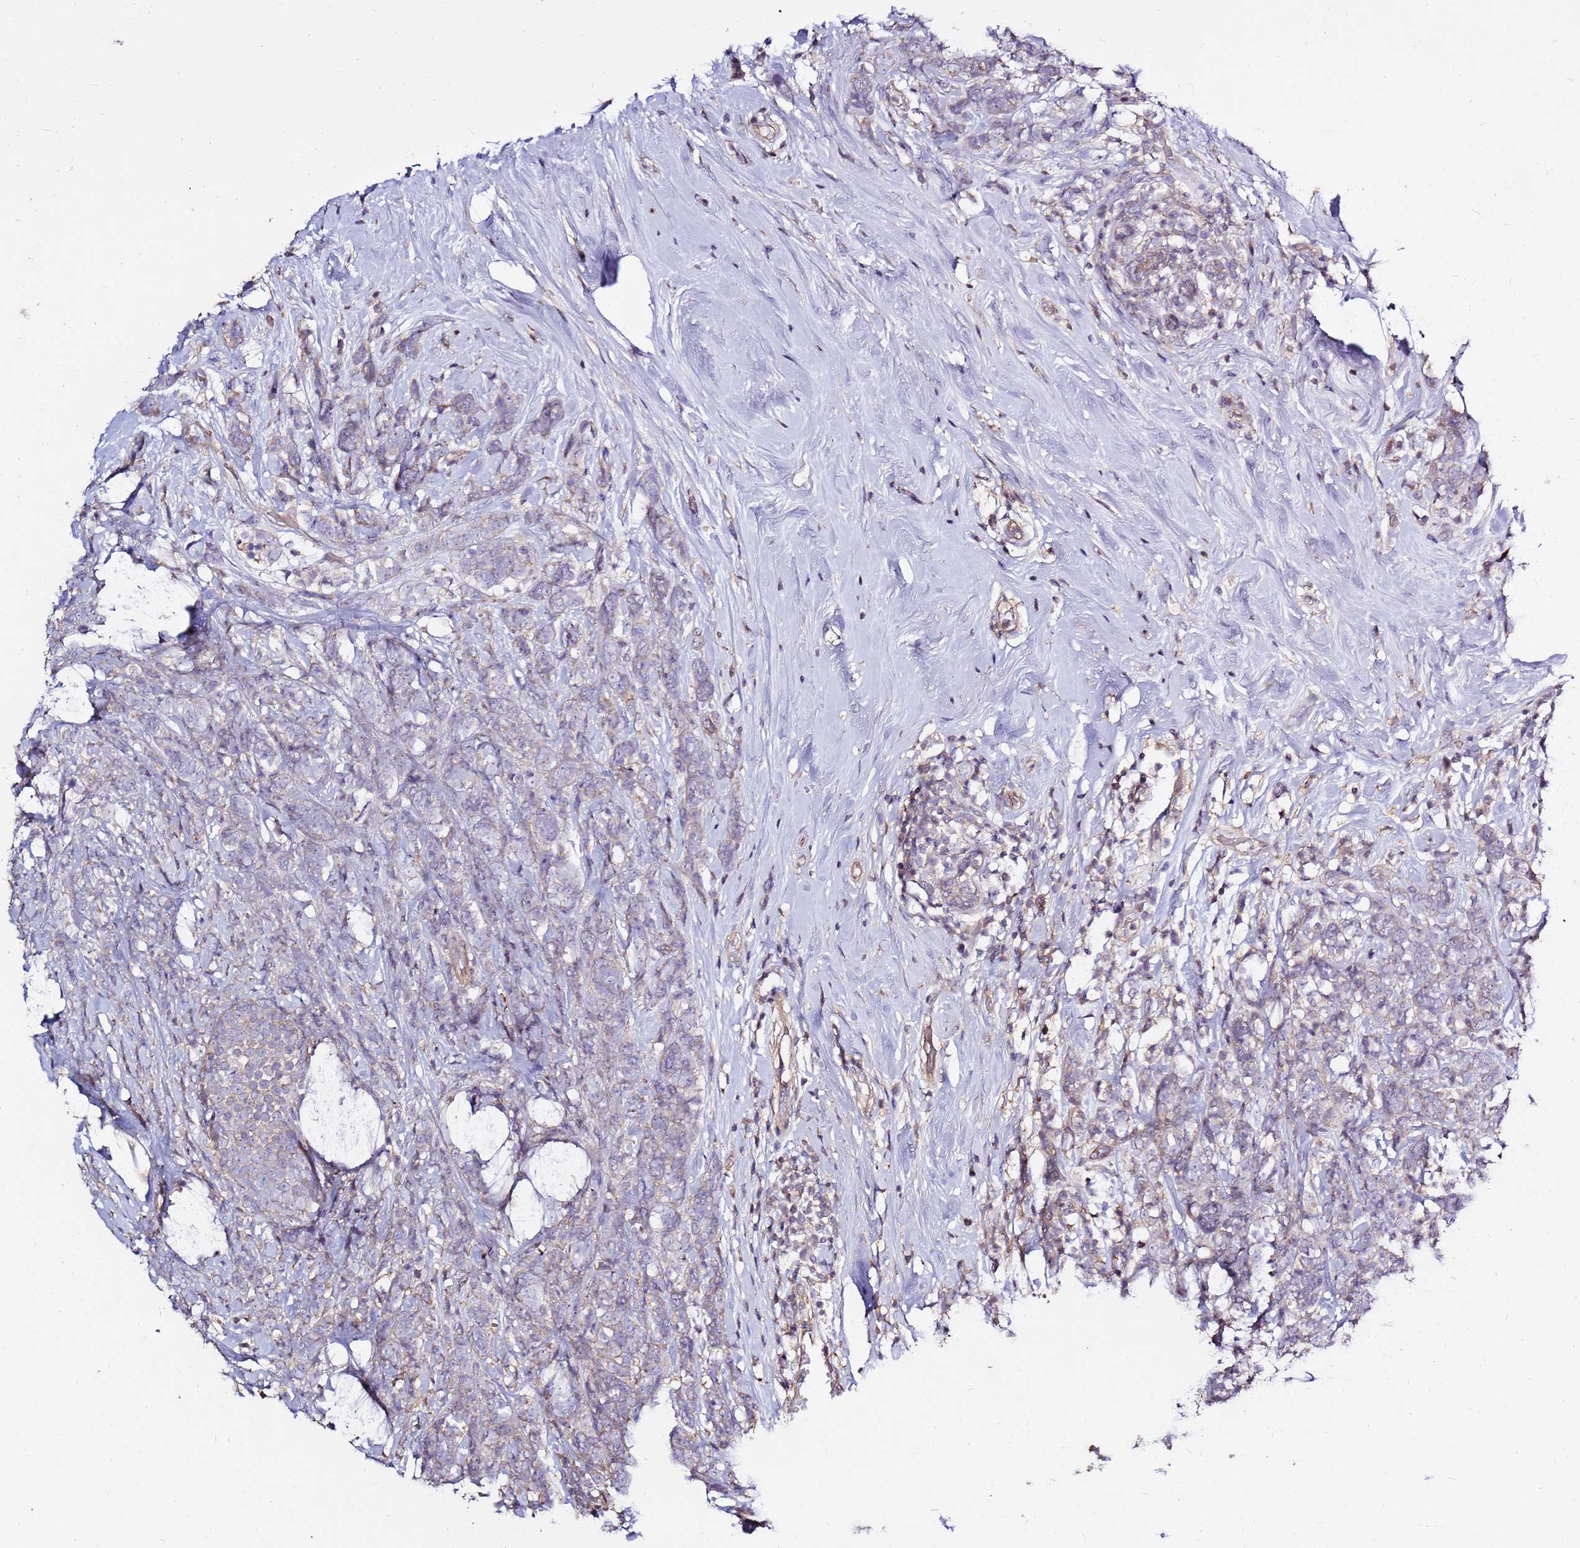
{"staining": {"intensity": "negative", "quantity": "none", "location": "none"}, "tissue": "breast cancer", "cell_type": "Tumor cells", "image_type": "cancer", "snomed": [{"axis": "morphology", "description": "Lobular carcinoma"}, {"axis": "topography", "description": "Breast"}], "caption": "High magnification brightfield microscopy of breast lobular carcinoma stained with DAB (3,3'-diaminobenzidine) (brown) and counterstained with hematoxylin (blue): tumor cells show no significant expression. (DAB (3,3'-diaminobenzidine) immunohistochemistry visualized using brightfield microscopy, high magnification).", "gene": "EVA1B", "patient": {"sex": "female", "age": 58}}